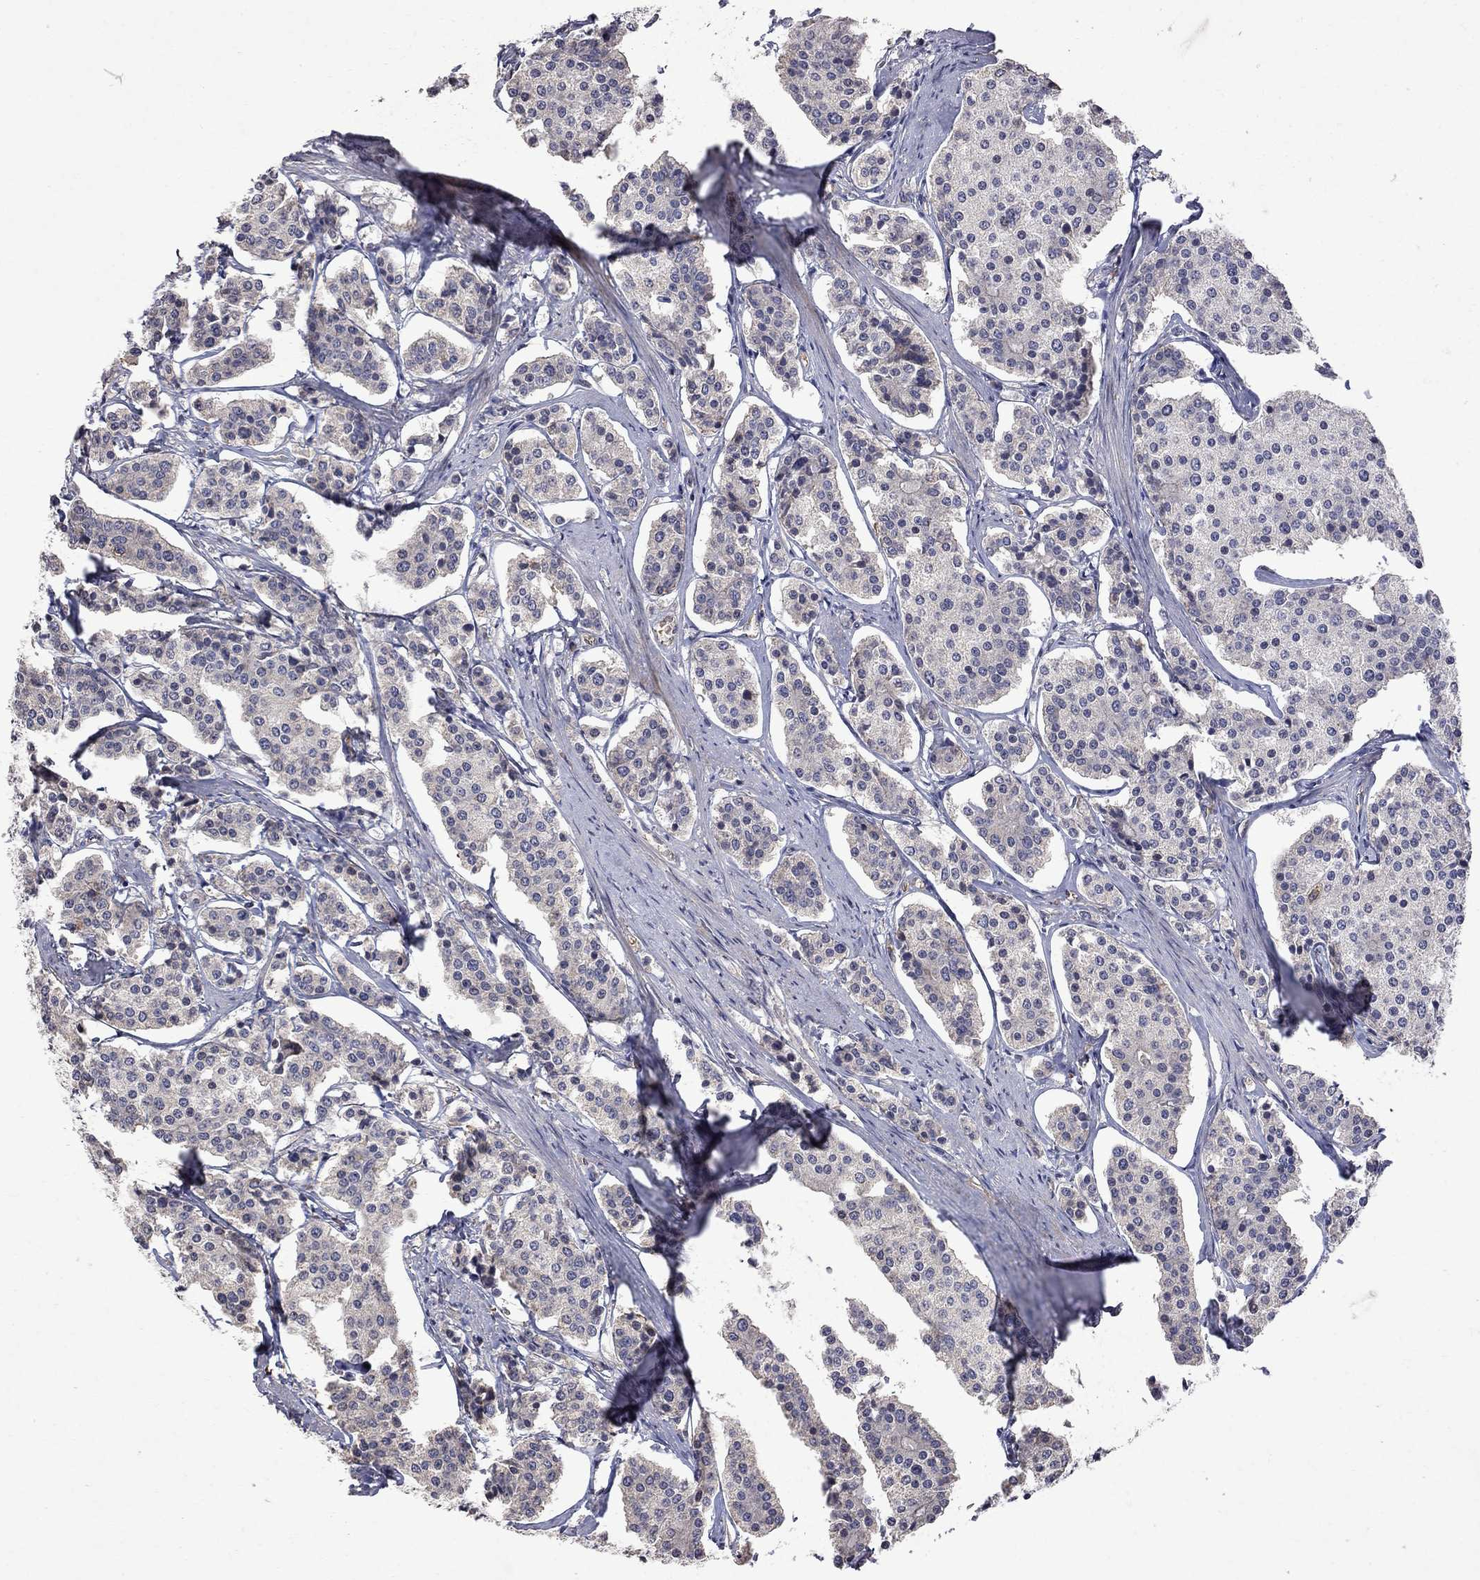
{"staining": {"intensity": "negative", "quantity": "none", "location": "none"}, "tissue": "carcinoid", "cell_type": "Tumor cells", "image_type": "cancer", "snomed": [{"axis": "morphology", "description": "Carcinoid, malignant, NOS"}, {"axis": "topography", "description": "Small intestine"}], "caption": "This is an immunohistochemistry photomicrograph of human carcinoid. There is no staining in tumor cells.", "gene": "ABI3", "patient": {"sex": "female", "age": 65}}